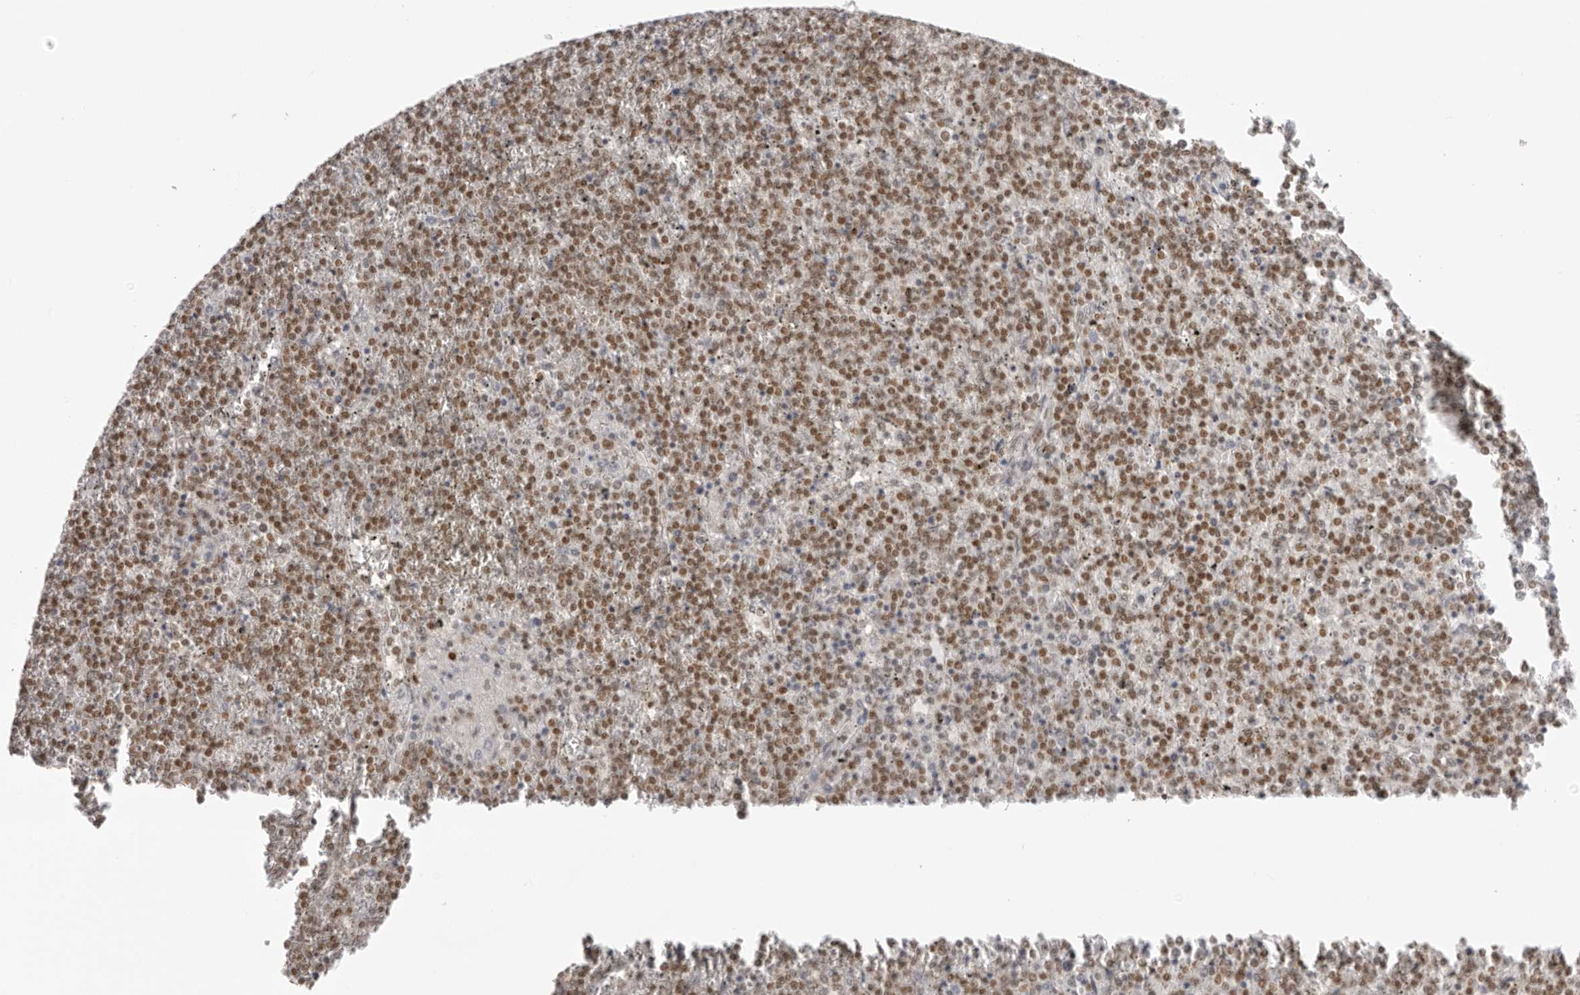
{"staining": {"intensity": "moderate", "quantity": ">75%", "location": "nuclear"}, "tissue": "lymphoma", "cell_type": "Tumor cells", "image_type": "cancer", "snomed": [{"axis": "morphology", "description": "Malignant lymphoma, non-Hodgkin's type, Low grade"}, {"axis": "topography", "description": "Spleen"}], "caption": "Immunohistochemical staining of malignant lymphoma, non-Hodgkin's type (low-grade) demonstrates medium levels of moderate nuclear expression in approximately >75% of tumor cells. (IHC, brightfield microscopy, high magnification).", "gene": "RPA2", "patient": {"sex": "female", "age": 19}}